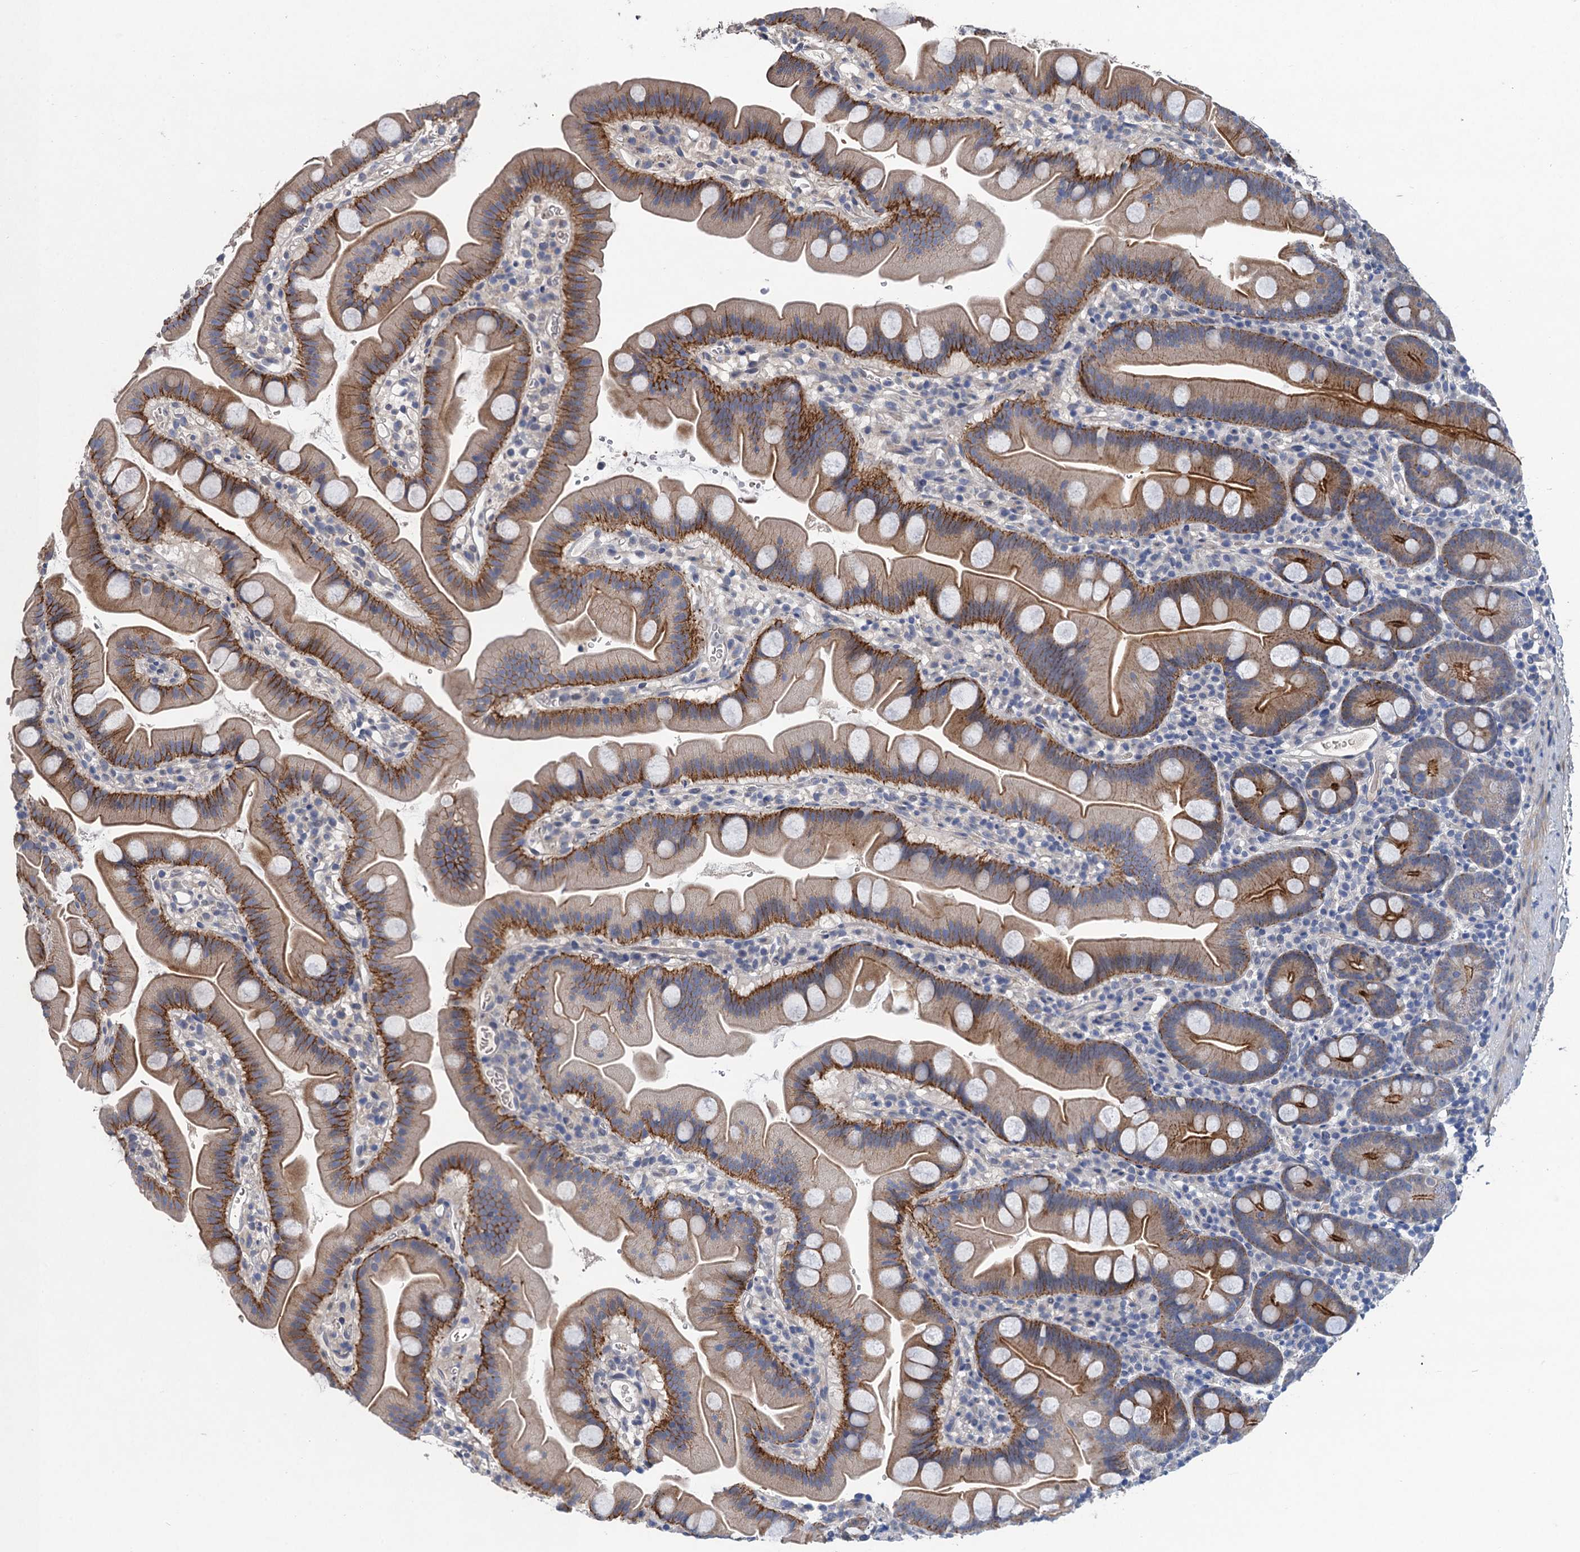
{"staining": {"intensity": "moderate", "quantity": ">75%", "location": "cytoplasmic/membranous"}, "tissue": "small intestine", "cell_type": "Glandular cells", "image_type": "normal", "snomed": [{"axis": "morphology", "description": "Normal tissue, NOS"}, {"axis": "topography", "description": "Small intestine"}], "caption": "This photomicrograph shows immunohistochemistry staining of benign human small intestine, with medium moderate cytoplasmic/membranous expression in approximately >75% of glandular cells.", "gene": "TRAF7", "patient": {"sex": "female", "age": 68}}